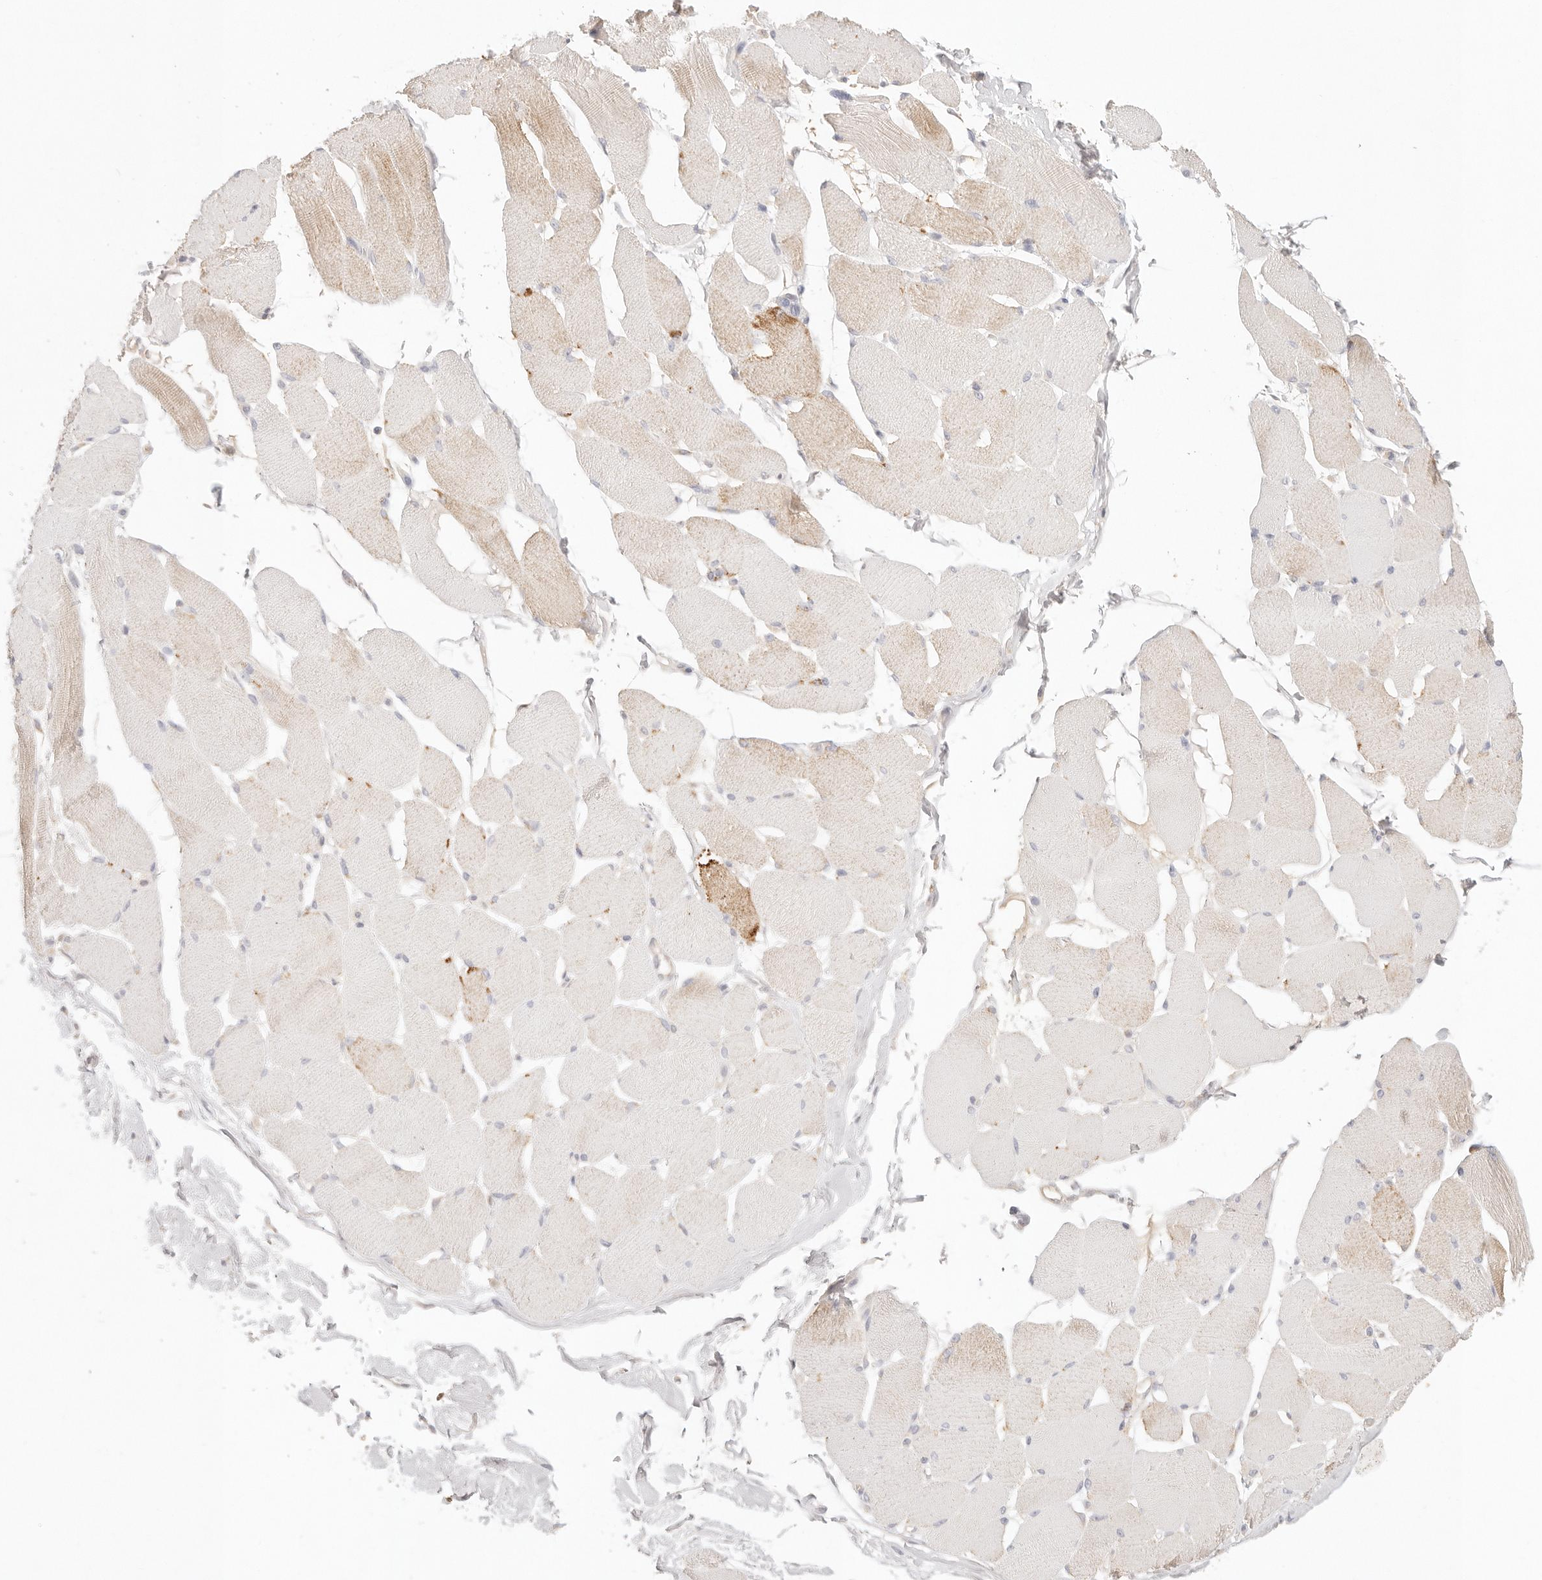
{"staining": {"intensity": "weak", "quantity": "<25%", "location": "cytoplasmic/membranous"}, "tissue": "skeletal muscle", "cell_type": "Myocytes", "image_type": "normal", "snomed": [{"axis": "morphology", "description": "Normal tissue, NOS"}, {"axis": "topography", "description": "Skin"}, {"axis": "topography", "description": "Skeletal muscle"}], "caption": "Myocytes are negative for protein expression in normal human skeletal muscle. (Stains: DAB immunohistochemistry (IHC) with hematoxylin counter stain, Microscopy: brightfield microscopy at high magnification).", "gene": "SPHK1", "patient": {"sex": "male", "age": 83}}